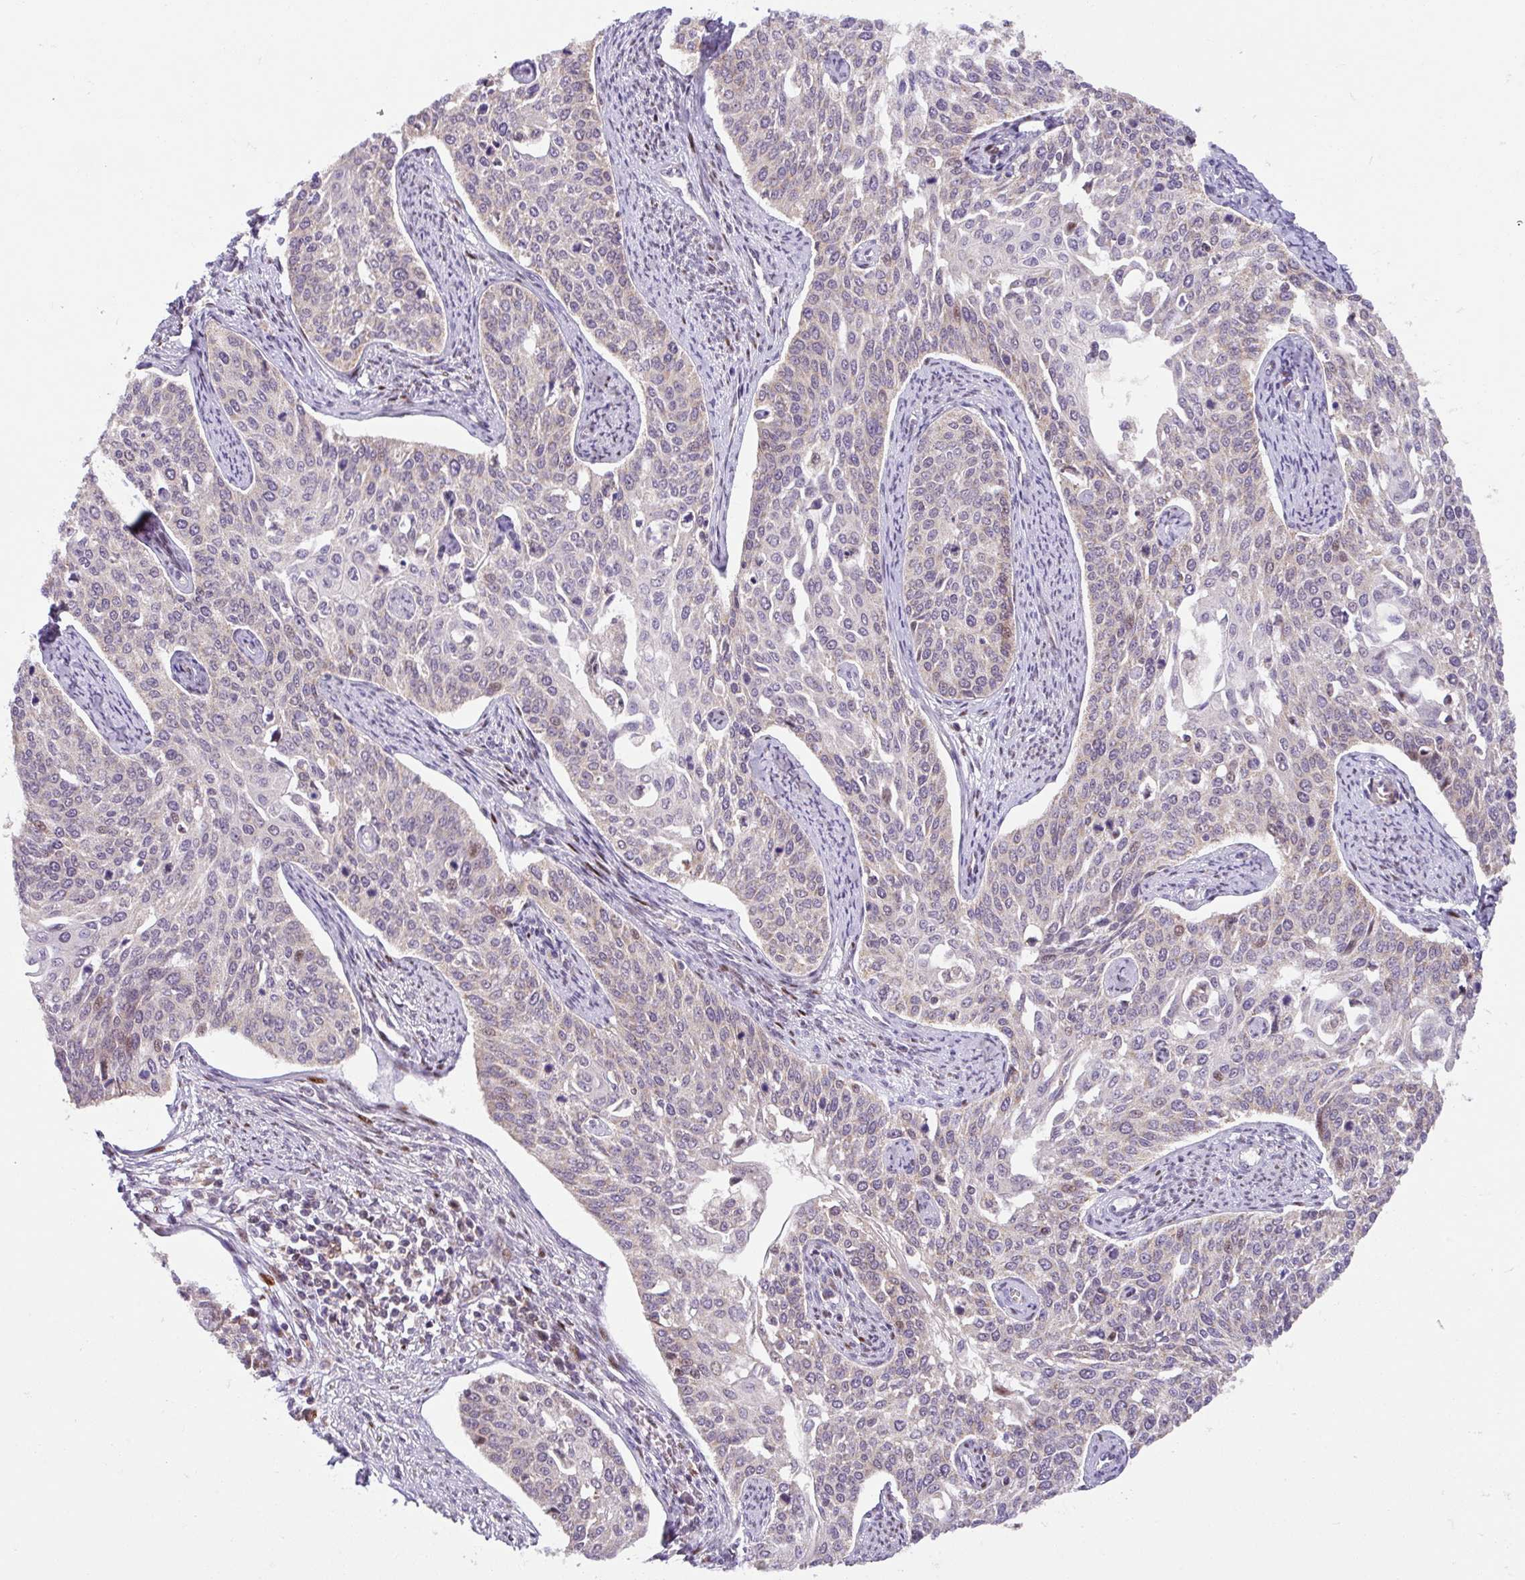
{"staining": {"intensity": "moderate", "quantity": "<25%", "location": "cytoplasmic/membranous"}, "tissue": "cervical cancer", "cell_type": "Tumor cells", "image_type": "cancer", "snomed": [{"axis": "morphology", "description": "Squamous cell carcinoma, NOS"}, {"axis": "topography", "description": "Cervix"}], "caption": "Immunohistochemical staining of cervical cancer (squamous cell carcinoma) demonstrates low levels of moderate cytoplasmic/membranous expression in approximately <25% of tumor cells.", "gene": "SARS2", "patient": {"sex": "female", "age": 44}}